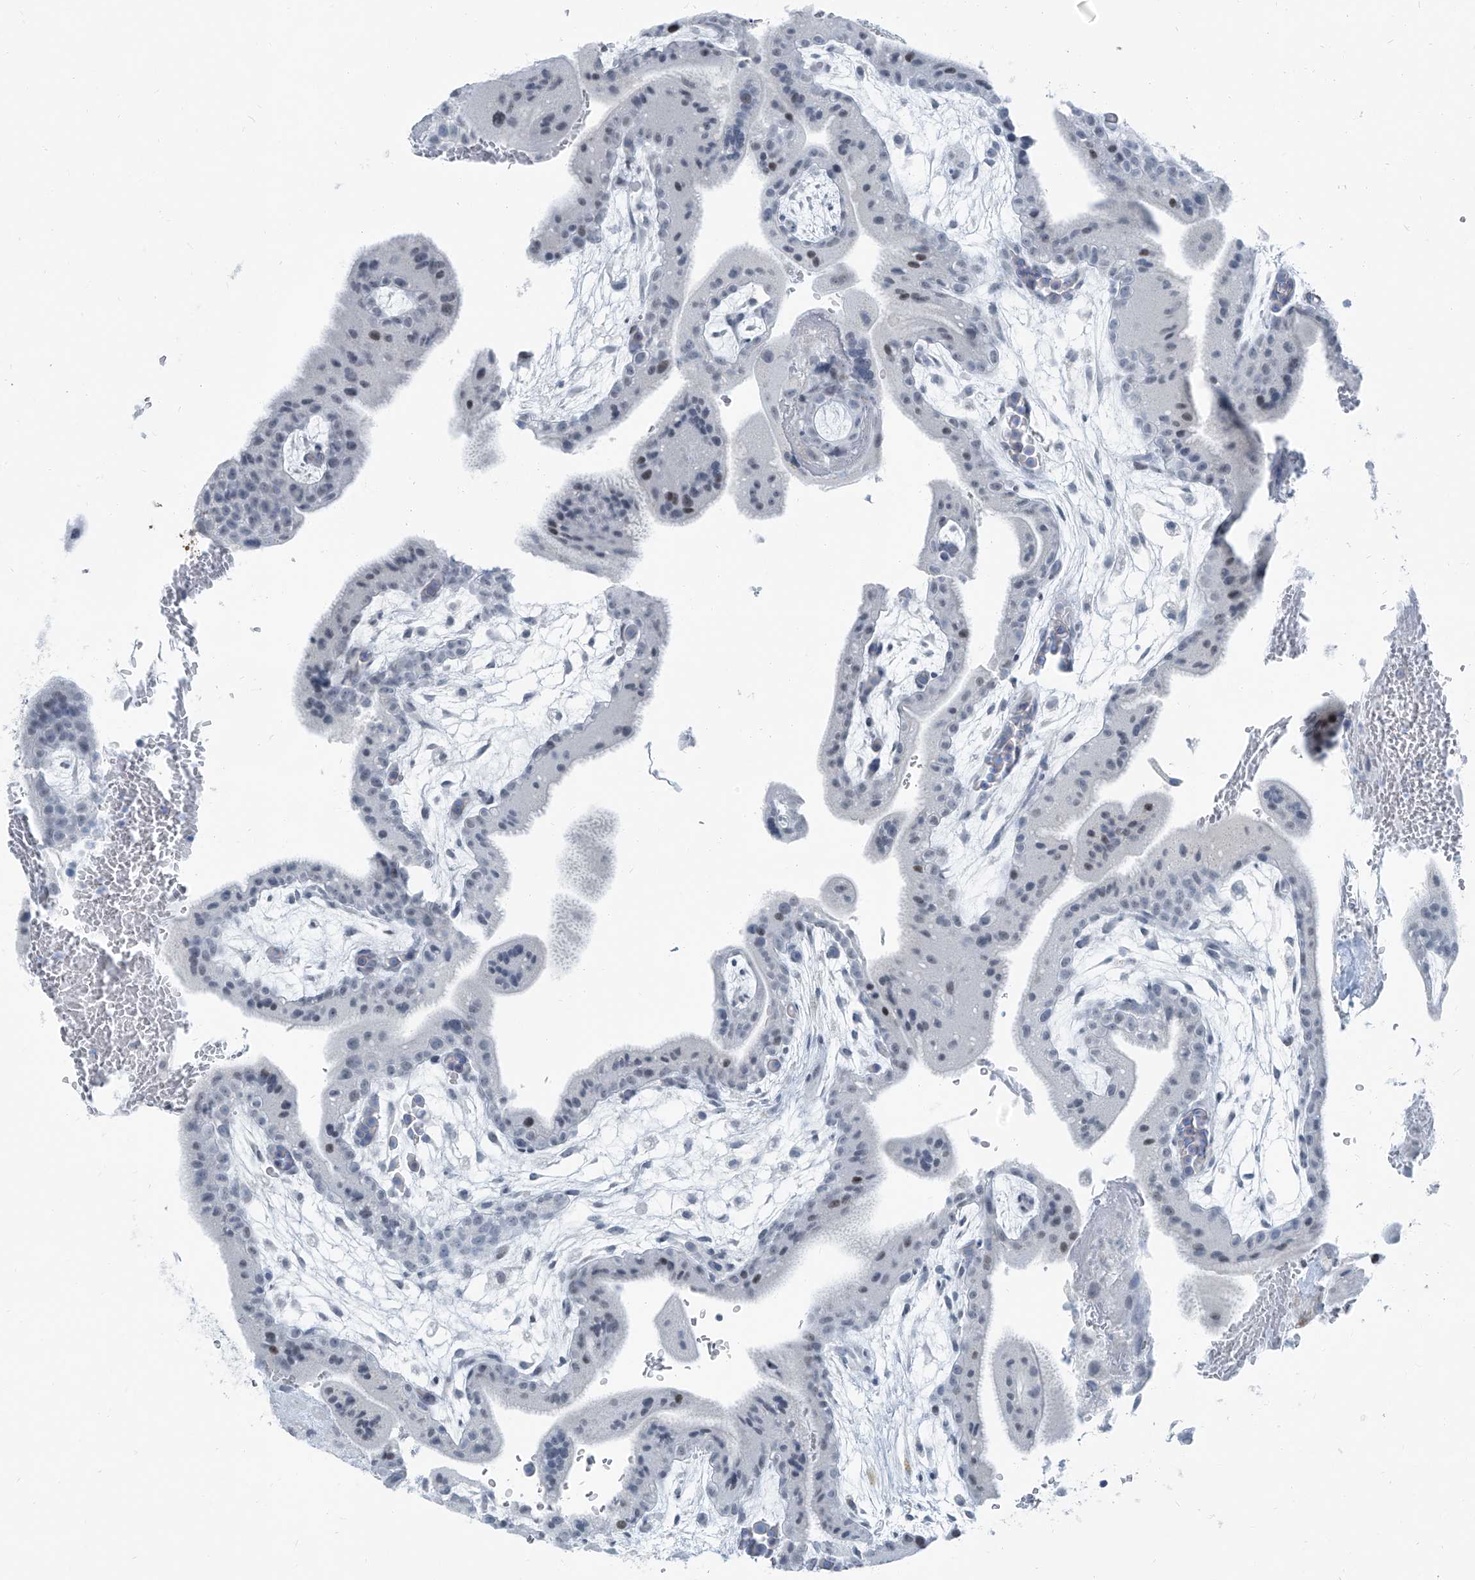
{"staining": {"intensity": "negative", "quantity": "none", "location": "none"}, "tissue": "placenta", "cell_type": "Decidual cells", "image_type": "normal", "snomed": [{"axis": "morphology", "description": "Normal tissue, NOS"}, {"axis": "topography", "description": "Placenta"}], "caption": "Immunohistochemistry (IHC) image of normal placenta: placenta stained with DAB displays no significant protein positivity in decidual cells. Nuclei are stained in blue.", "gene": "RGN", "patient": {"sex": "female", "age": 35}}